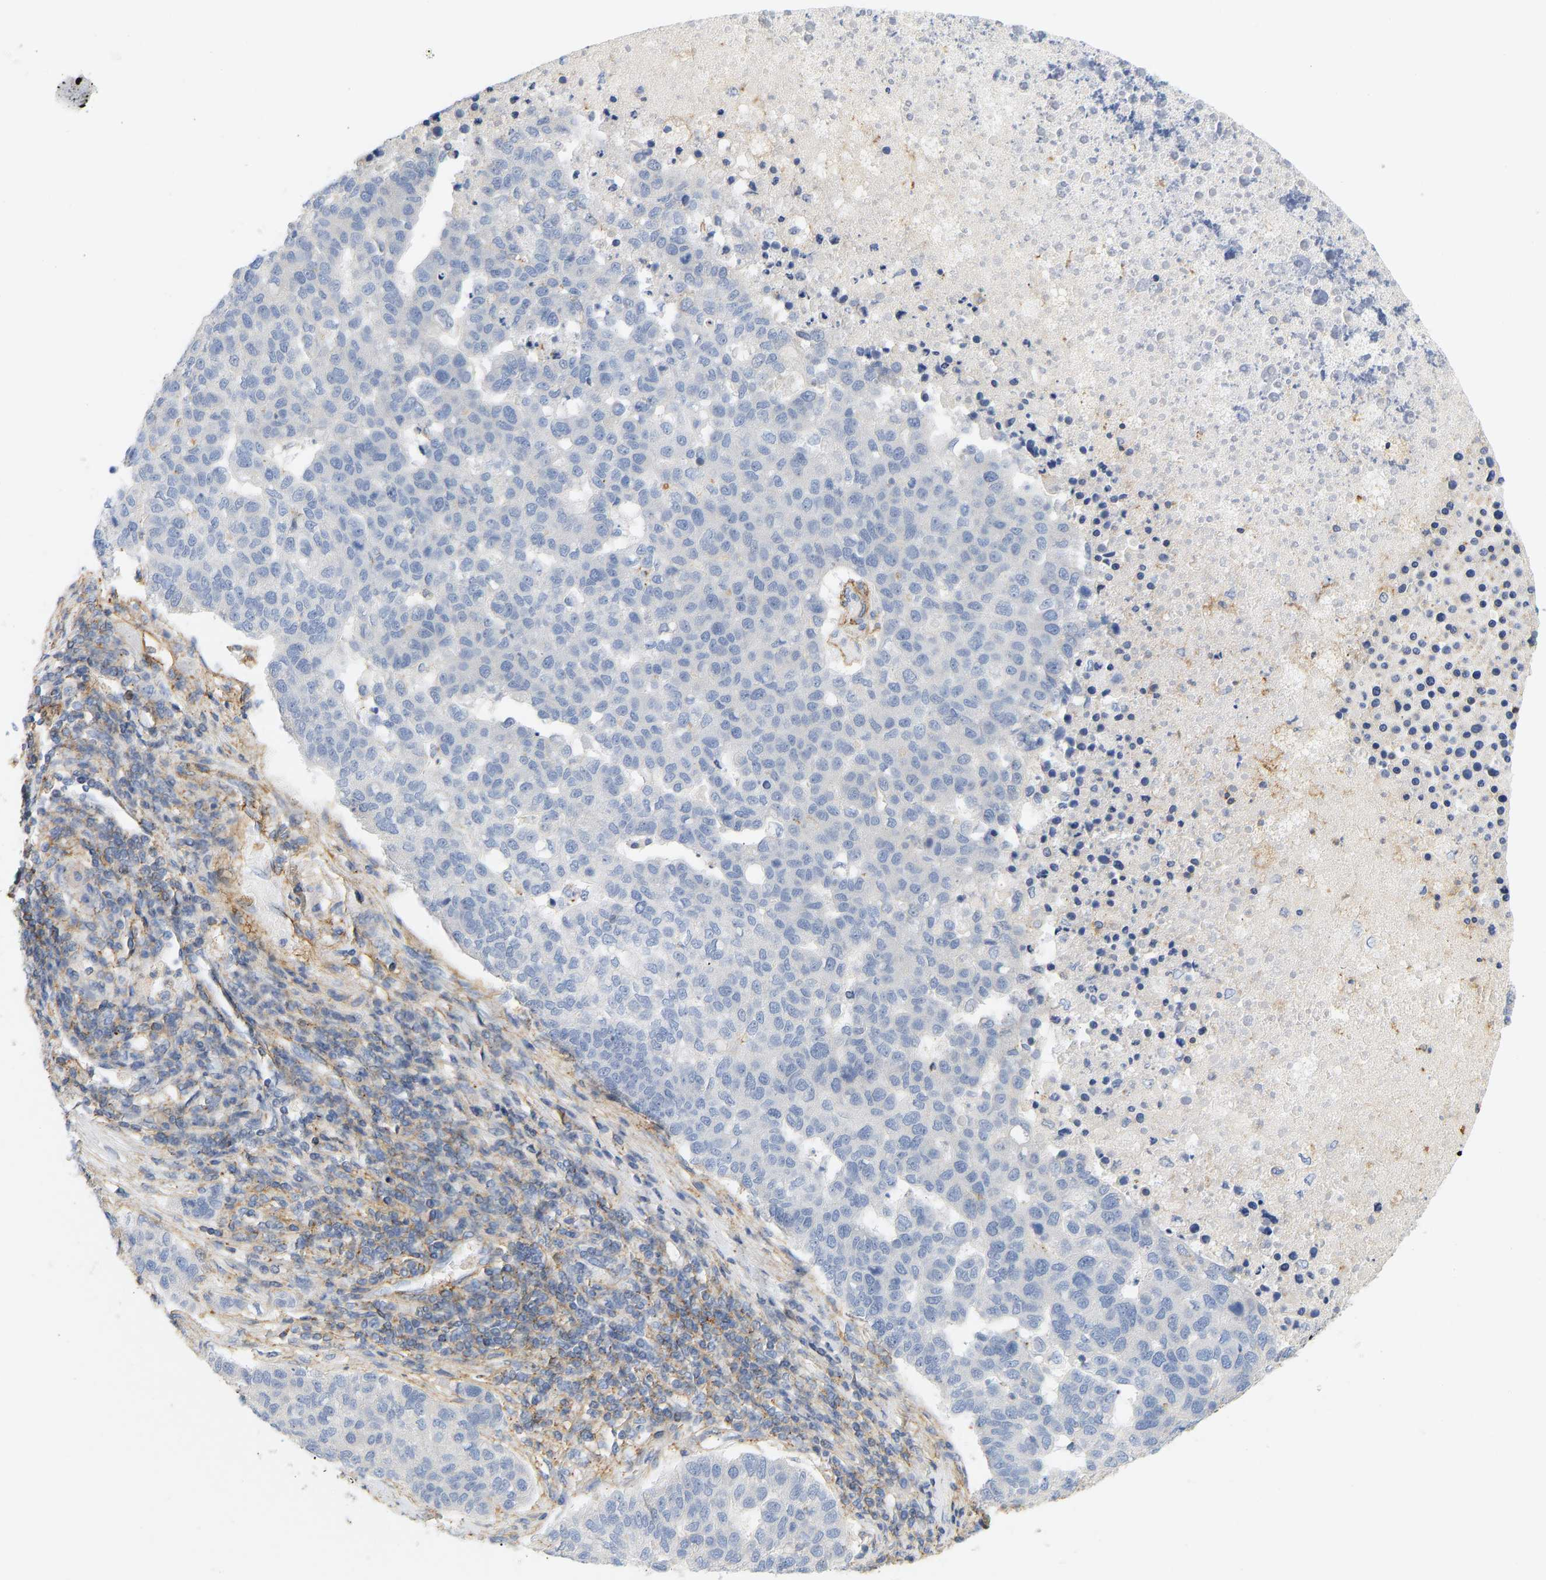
{"staining": {"intensity": "negative", "quantity": "none", "location": "none"}, "tissue": "pancreatic cancer", "cell_type": "Tumor cells", "image_type": "cancer", "snomed": [{"axis": "morphology", "description": "Adenocarcinoma, NOS"}, {"axis": "topography", "description": "Pancreas"}], "caption": "This is a image of immunohistochemistry (IHC) staining of pancreatic cancer, which shows no positivity in tumor cells.", "gene": "BVES", "patient": {"sex": "female", "age": 61}}